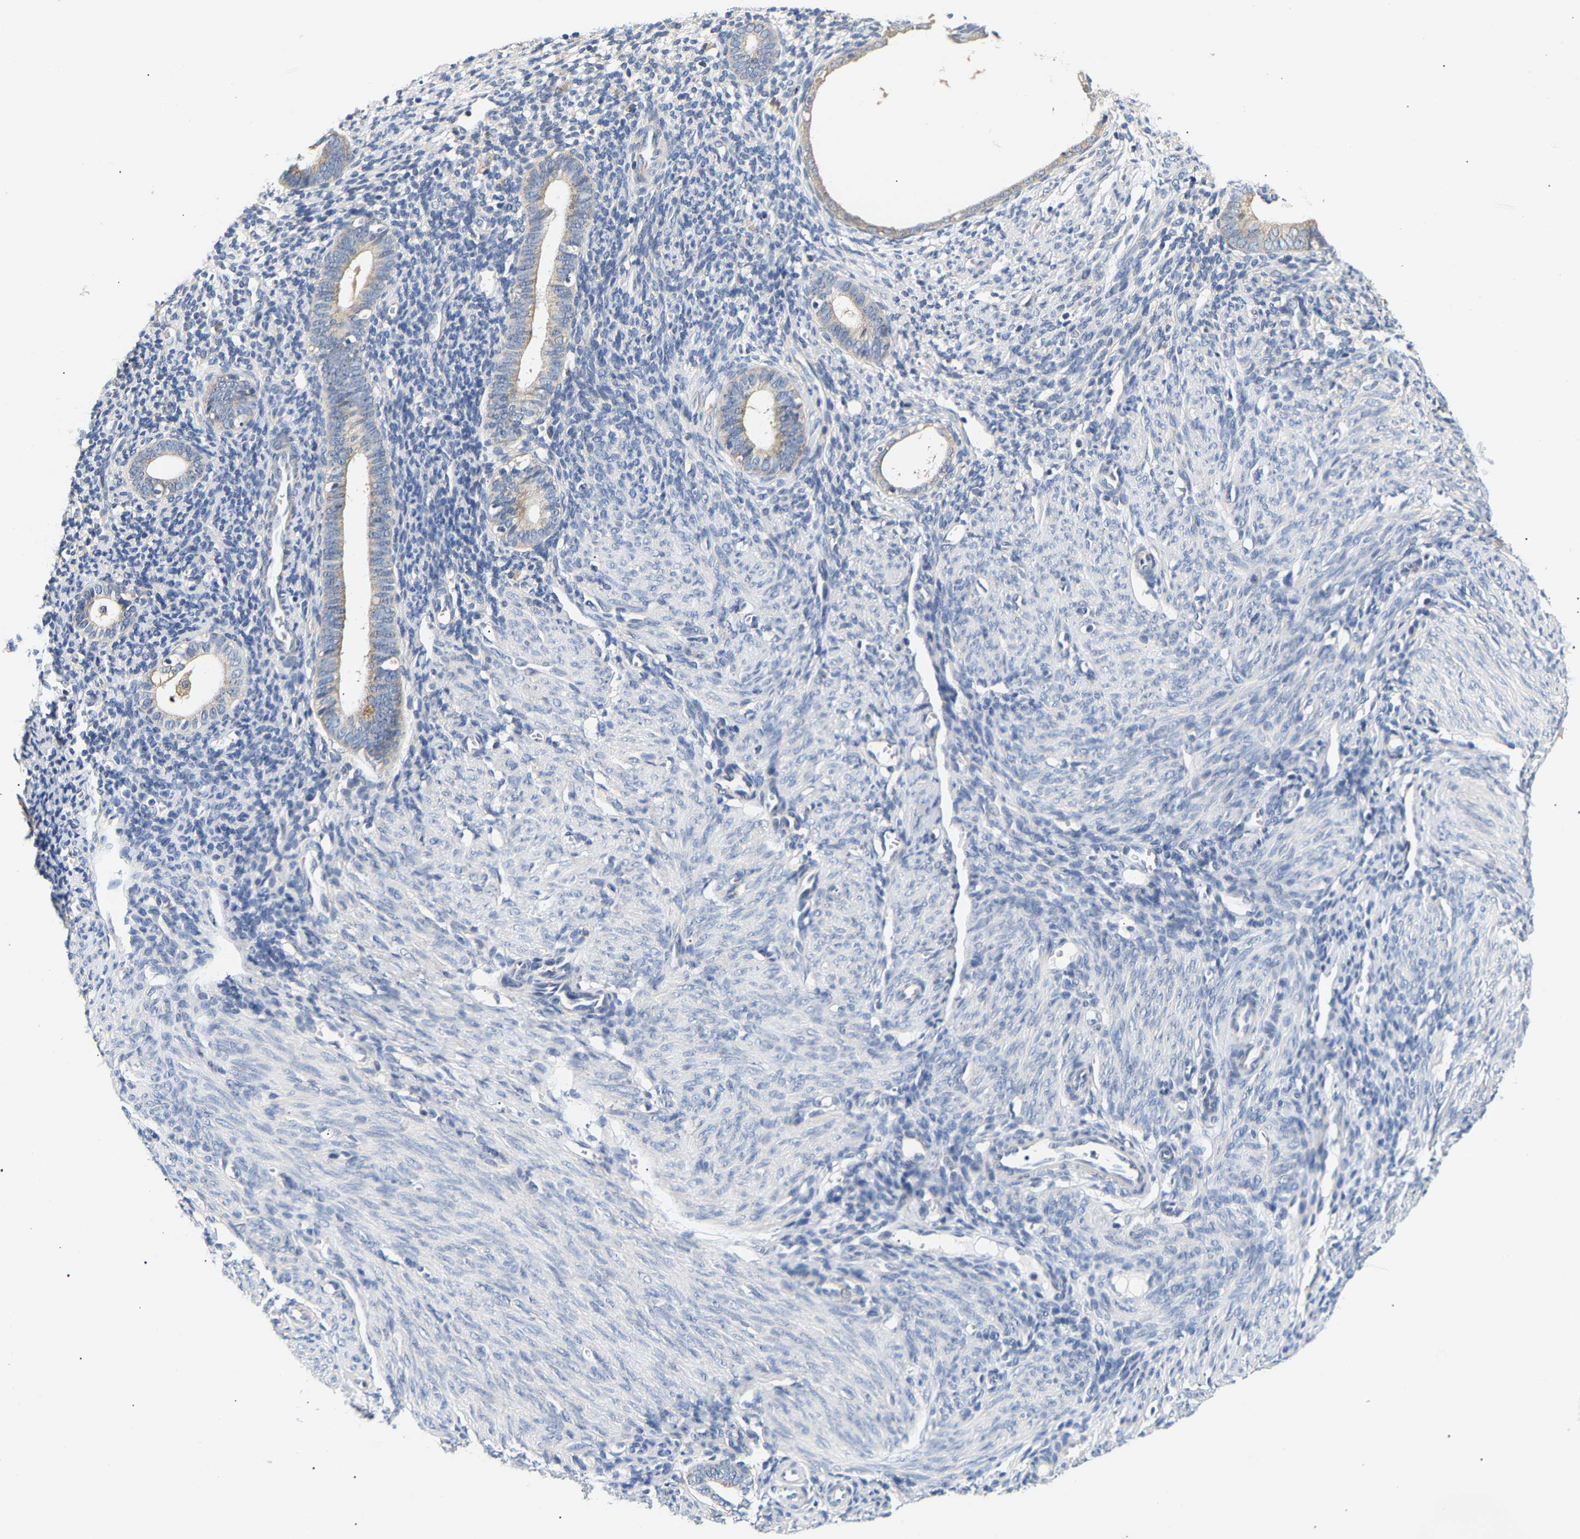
{"staining": {"intensity": "negative", "quantity": "none", "location": "none"}, "tissue": "endometrium", "cell_type": "Cells in endometrial stroma", "image_type": "normal", "snomed": [{"axis": "morphology", "description": "Normal tissue, NOS"}, {"axis": "morphology", "description": "Adenocarcinoma, NOS"}, {"axis": "topography", "description": "Endometrium"}], "caption": "An immunohistochemistry (IHC) photomicrograph of unremarkable endometrium is shown. There is no staining in cells in endometrial stroma of endometrium.", "gene": "PPID", "patient": {"sex": "female", "age": 57}}